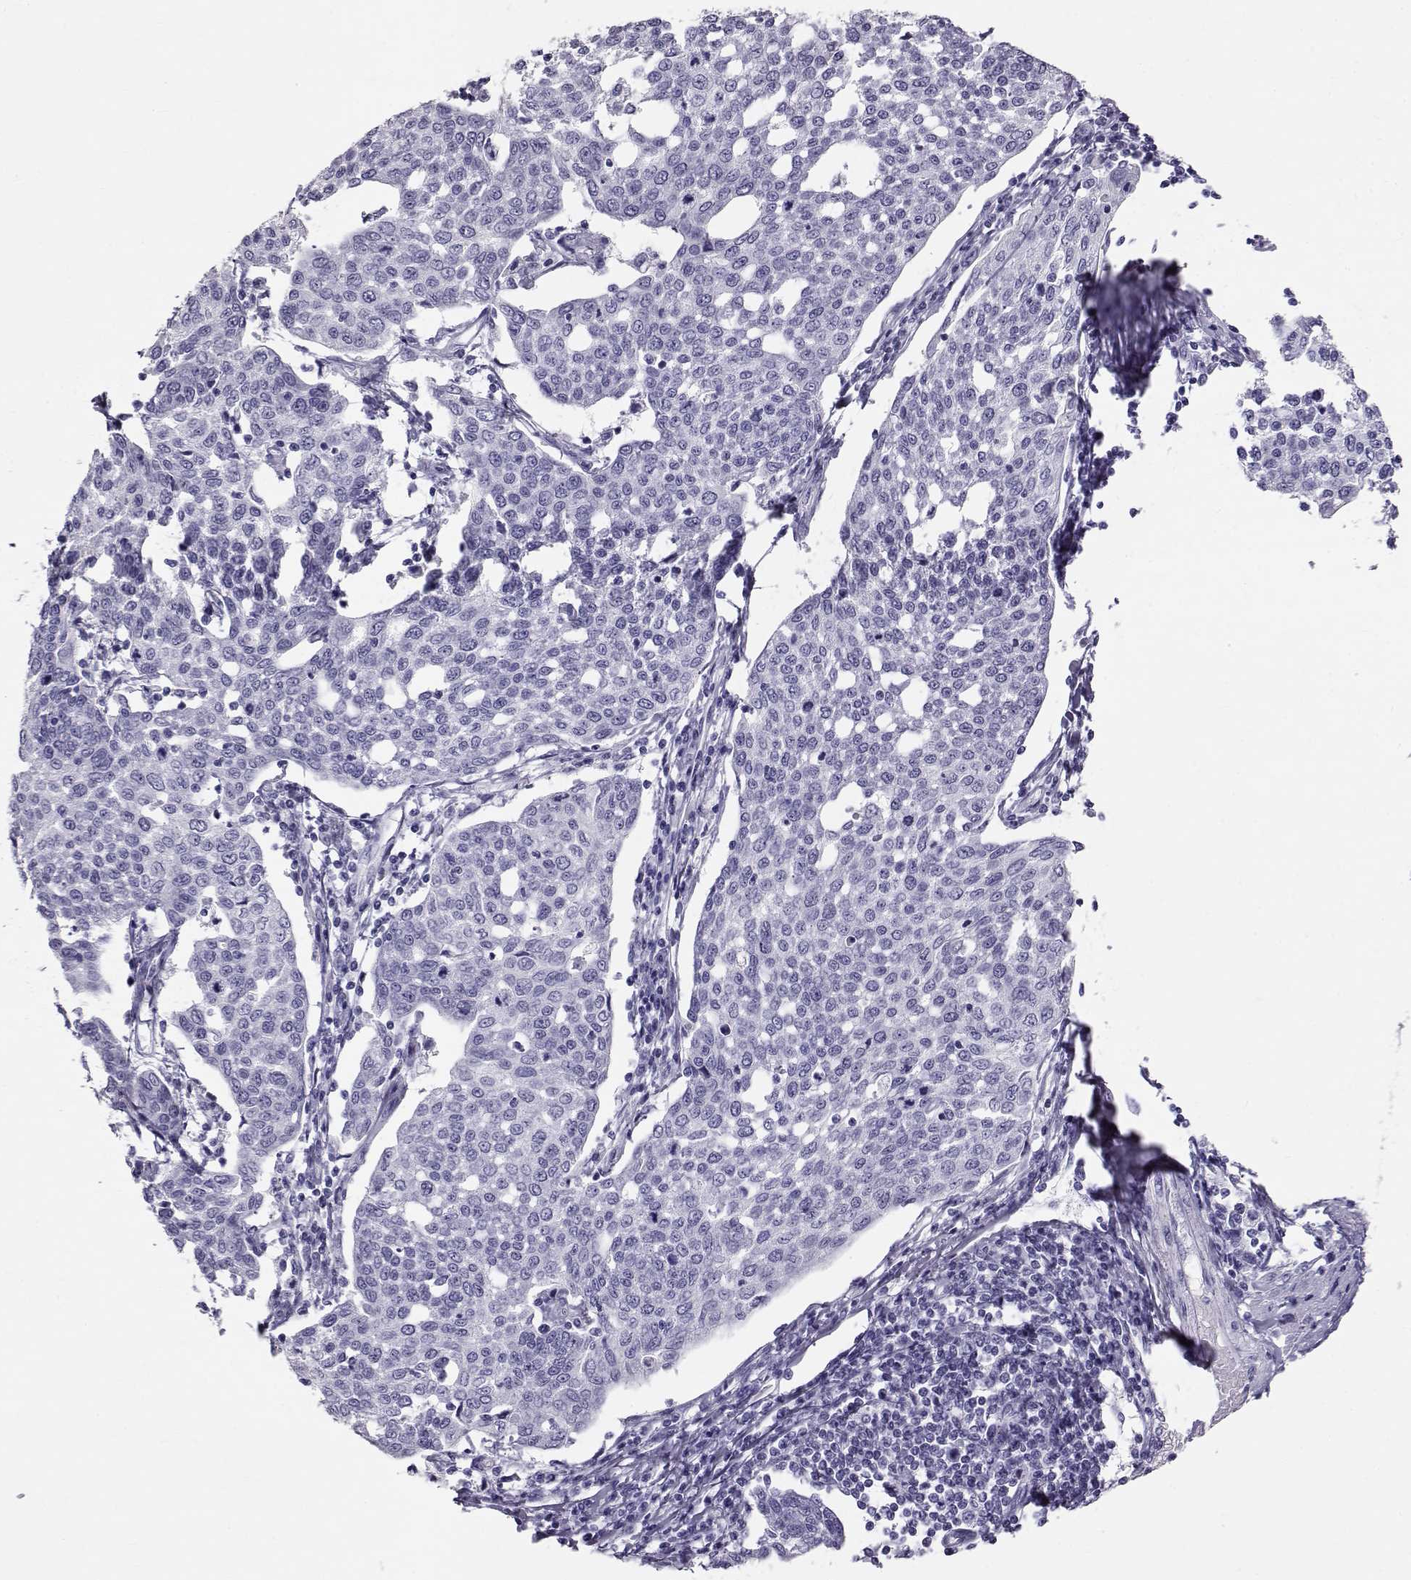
{"staining": {"intensity": "negative", "quantity": "none", "location": "none"}, "tissue": "cervical cancer", "cell_type": "Tumor cells", "image_type": "cancer", "snomed": [{"axis": "morphology", "description": "Squamous cell carcinoma, NOS"}, {"axis": "topography", "description": "Cervix"}], "caption": "The photomicrograph displays no significant positivity in tumor cells of cervical cancer. (Brightfield microscopy of DAB (3,3'-diaminobenzidine) immunohistochemistry at high magnification).", "gene": "RD3", "patient": {"sex": "female", "age": 34}}